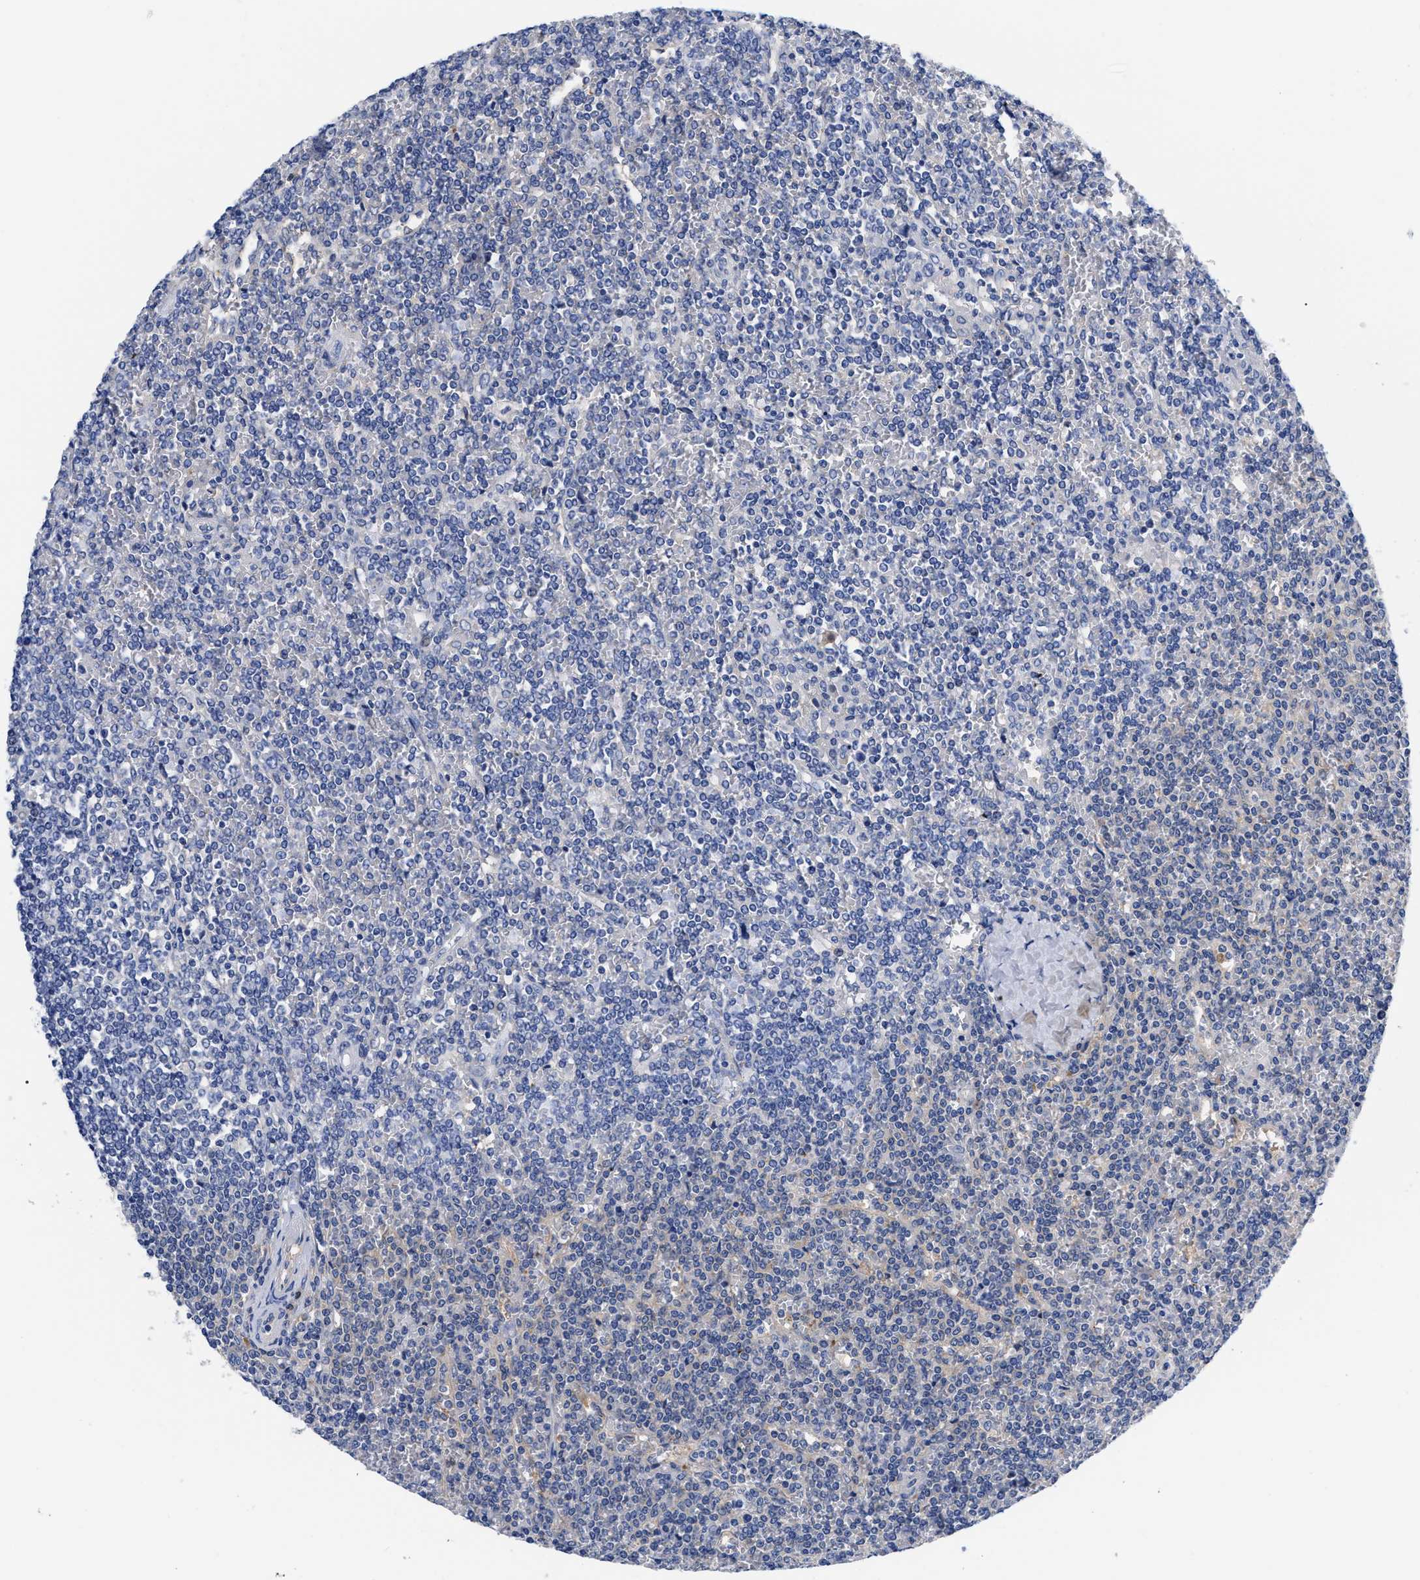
{"staining": {"intensity": "negative", "quantity": "none", "location": "none"}, "tissue": "lymphoma", "cell_type": "Tumor cells", "image_type": "cancer", "snomed": [{"axis": "morphology", "description": "Malignant lymphoma, non-Hodgkin's type, Low grade"}, {"axis": "topography", "description": "Spleen"}], "caption": "Human low-grade malignant lymphoma, non-Hodgkin's type stained for a protein using IHC exhibits no positivity in tumor cells.", "gene": "RBKS", "patient": {"sex": "female", "age": 19}}